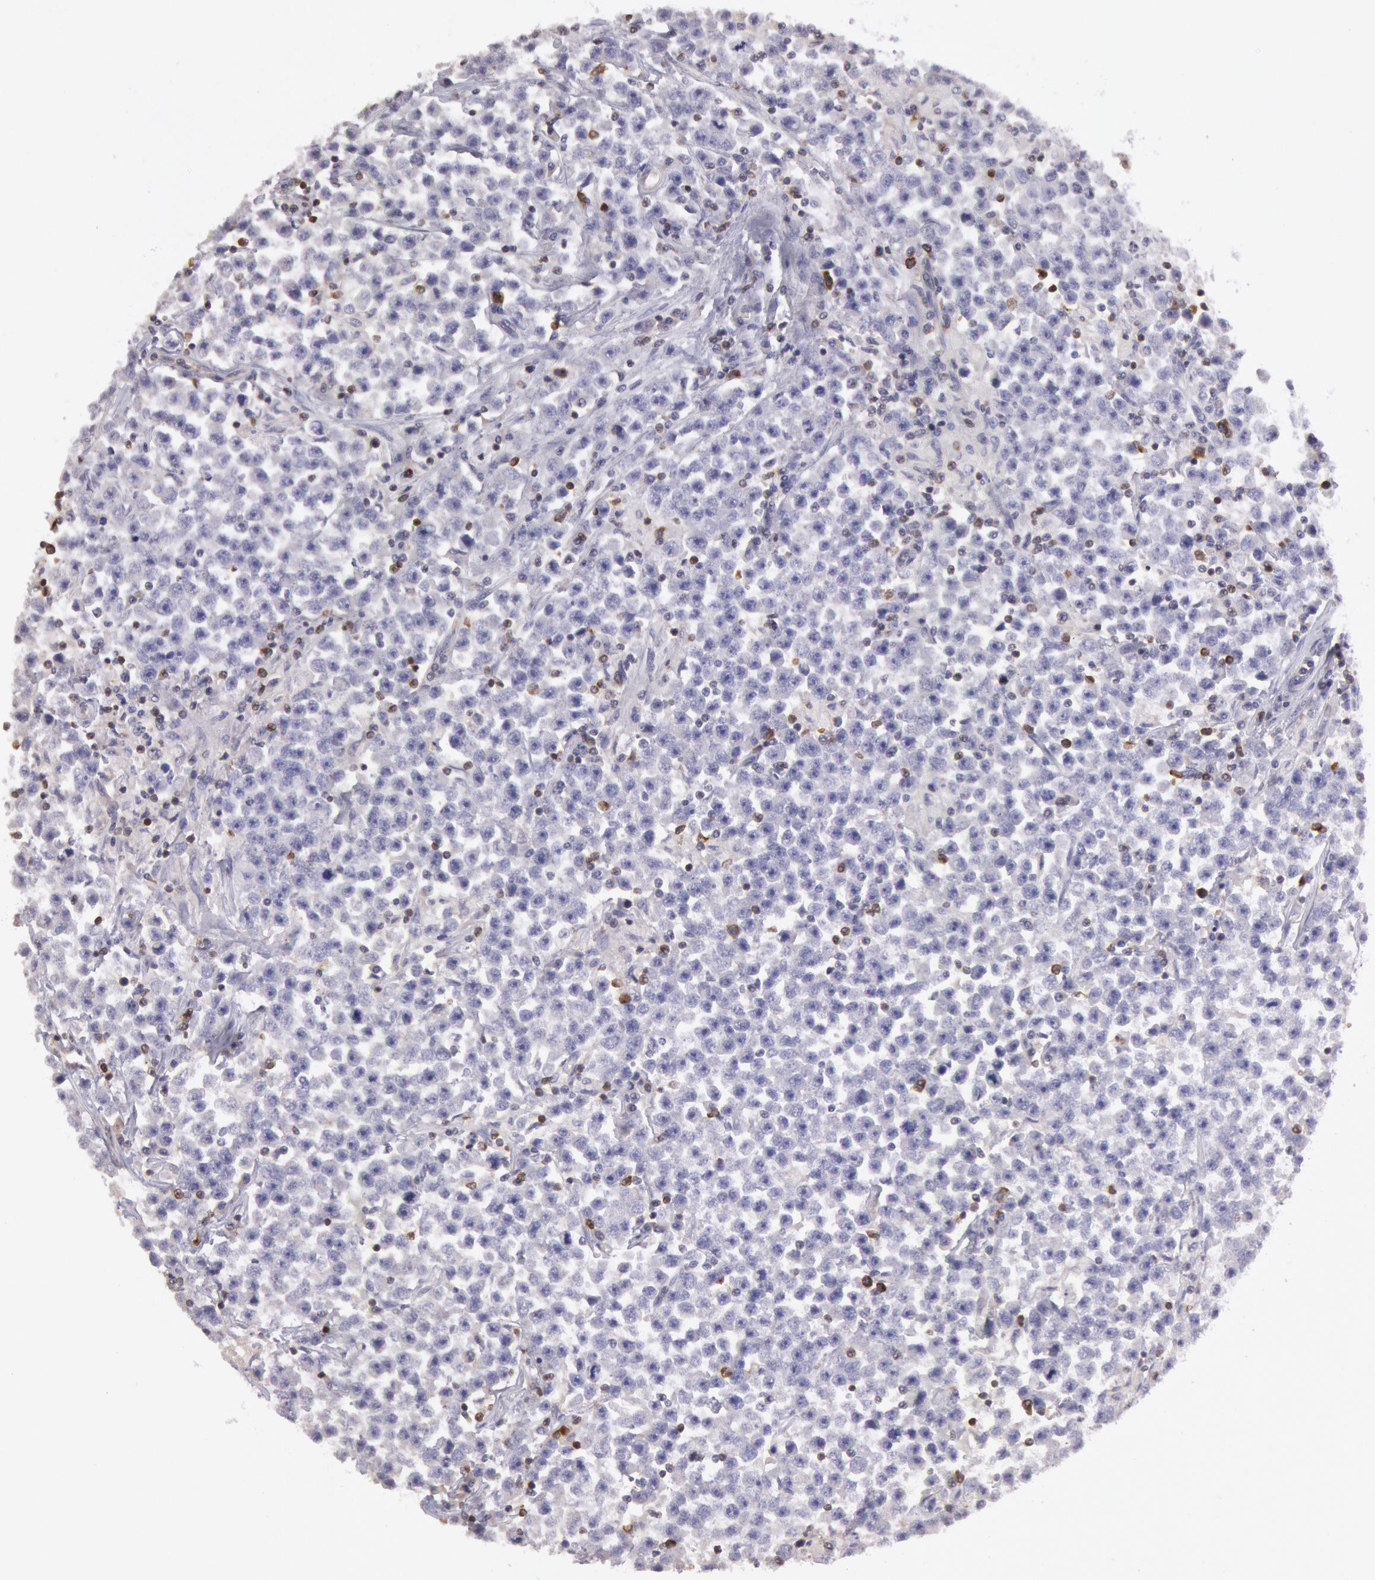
{"staining": {"intensity": "negative", "quantity": "none", "location": "none"}, "tissue": "testis cancer", "cell_type": "Tumor cells", "image_type": "cancer", "snomed": [{"axis": "morphology", "description": "Seminoma, NOS"}, {"axis": "topography", "description": "Testis"}], "caption": "IHC photomicrograph of neoplastic tissue: testis cancer (seminoma) stained with DAB (3,3'-diaminobenzidine) demonstrates no significant protein positivity in tumor cells. (DAB (3,3'-diaminobenzidine) IHC visualized using brightfield microscopy, high magnification).", "gene": "RAB27A", "patient": {"sex": "male", "age": 33}}